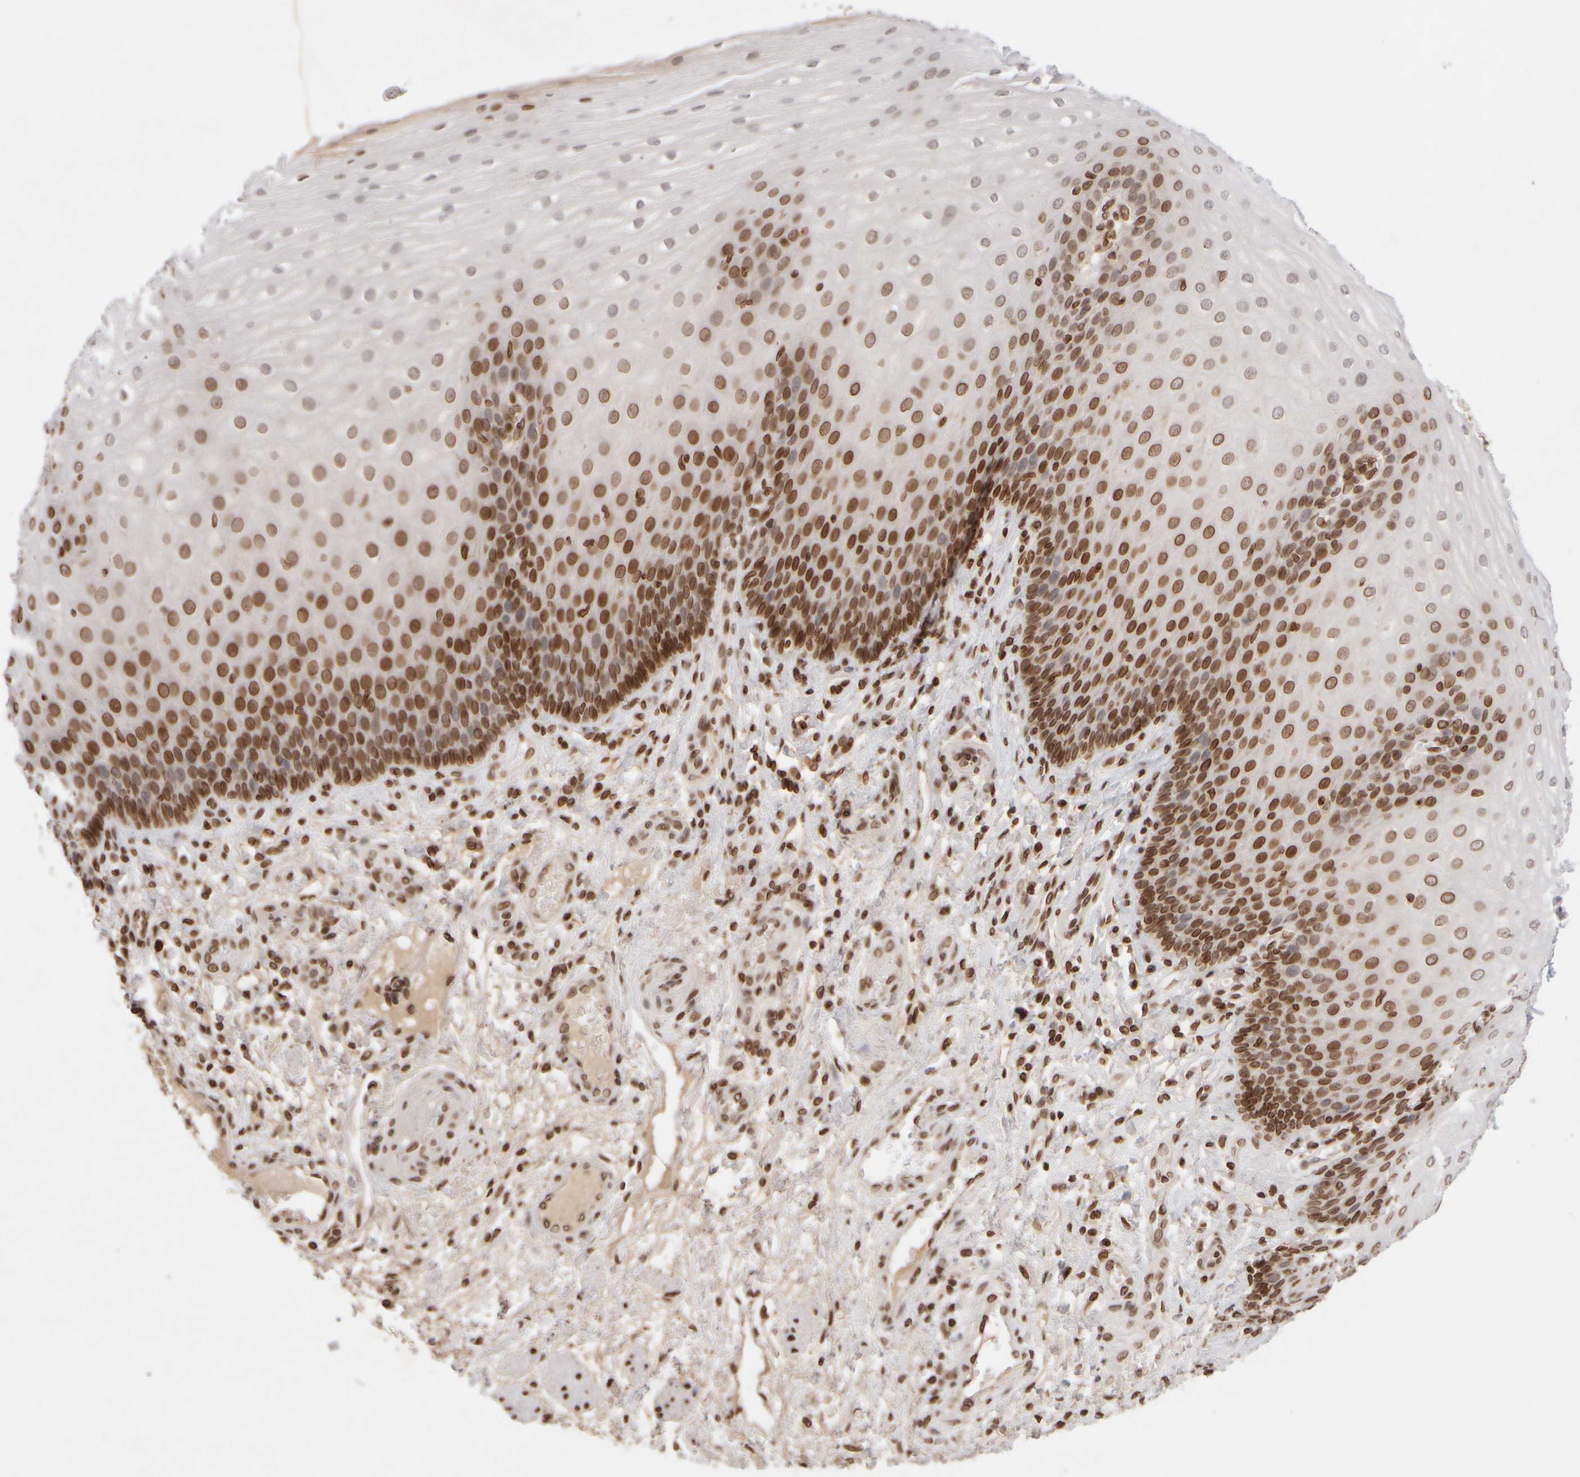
{"staining": {"intensity": "strong", "quantity": ">75%", "location": "cytoplasmic/membranous,nuclear"}, "tissue": "esophagus", "cell_type": "Squamous epithelial cells", "image_type": "normal", "snomed": [{"axis": "morphology", "description": "Normal tissue, NOS"}, {"axis": "topography", "description": "Esophagus"}], "caption": "DAB immunohistochemical staining of normal human esophagus demonstrates strong cytoplasmic/membranous,nuclear protein positivity in about >75% of squamous epithelial cells.", "gene": "ZC3HC1", "patient": {"sex": "male", "age": 54}}